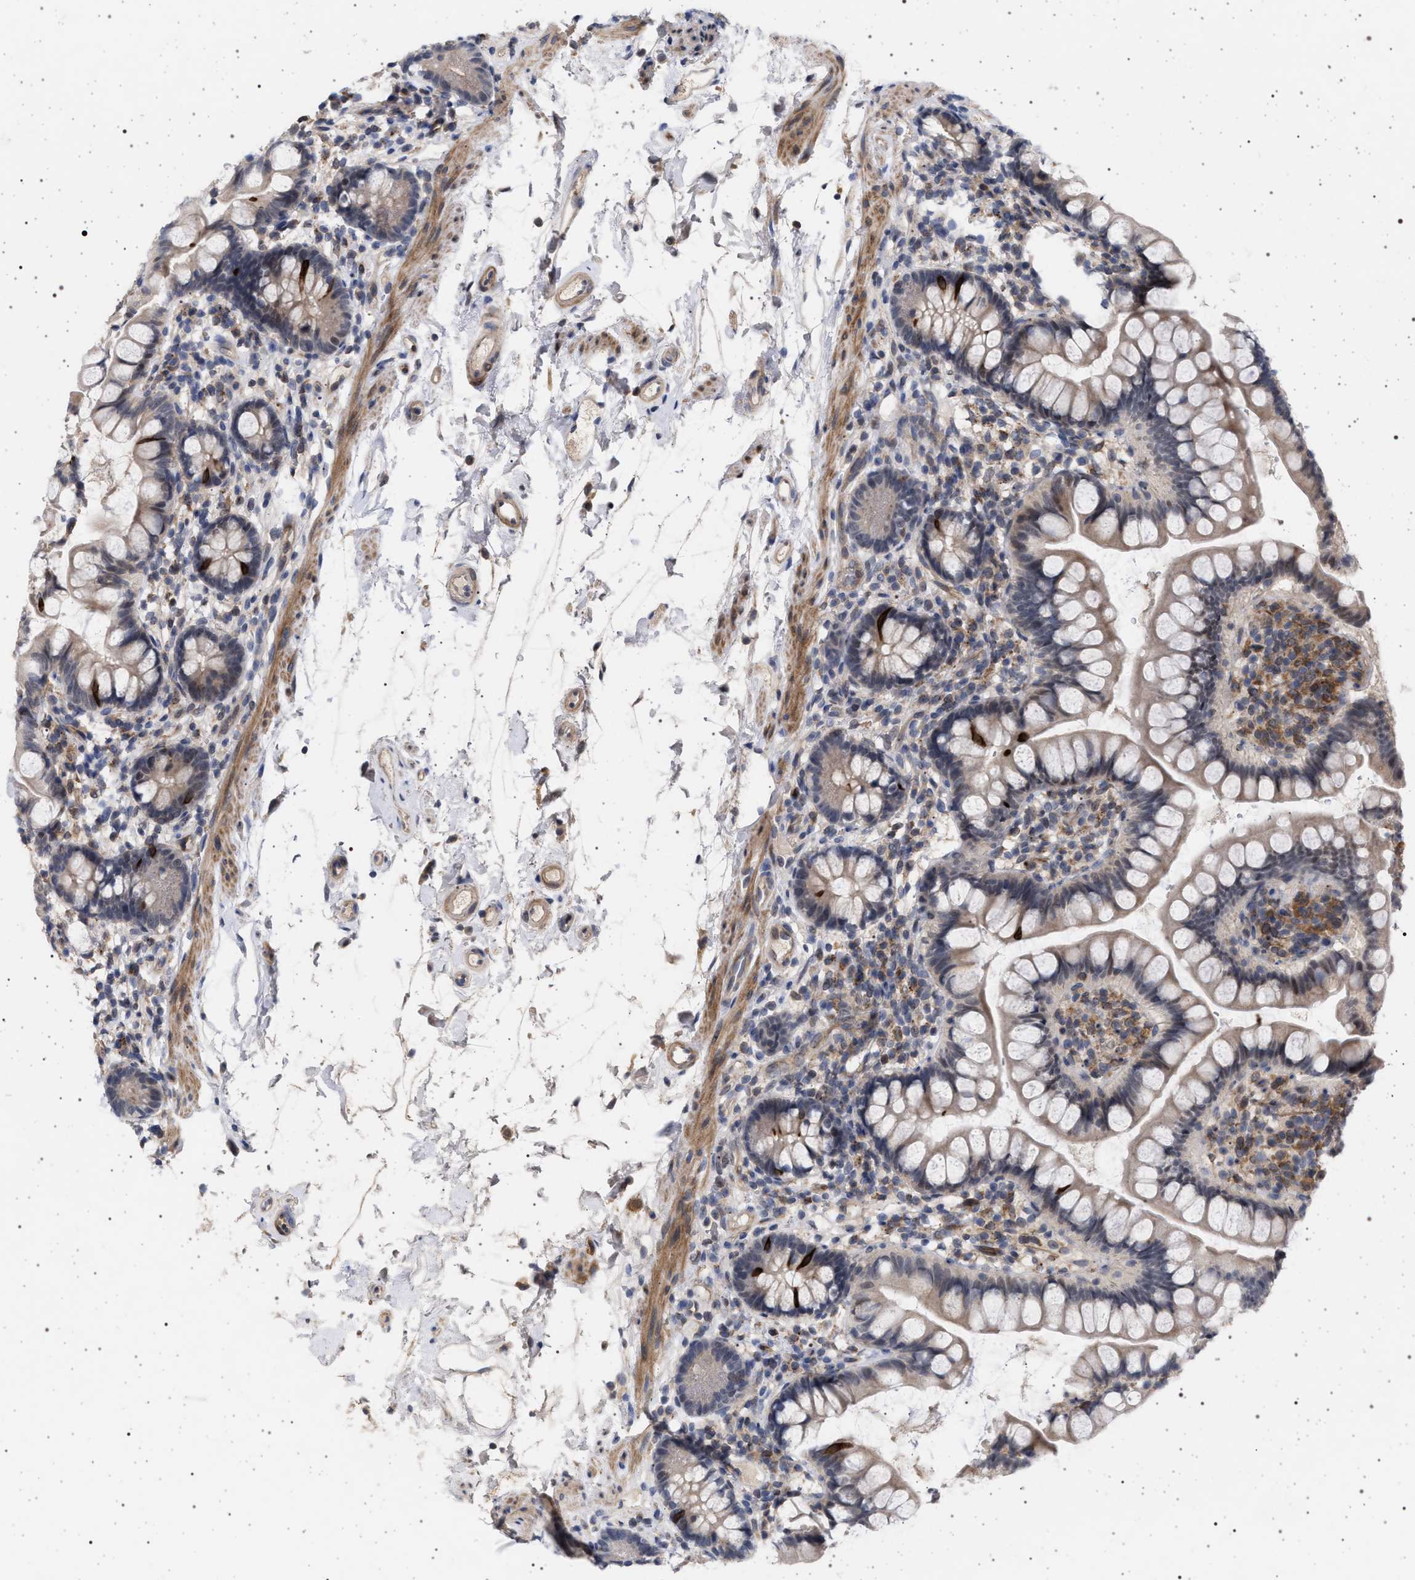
{"staining": {"intensity": "weak", "quantity": "25%-75%", "location": "cytoplasmic/membranous"}, "tissue": "small intestine", "cell_type": "Glandular cells", "image_type": "normal", "snomed": [{"axis": "morphology", "description": "Normal tissue, NOS"}, {"axis": "topography", "description": "Small intestine"}], "caption": "The photomicrograph shows a brown stain indicating the presence of a protein in the cytoplasmic/membranous of glandular cells in small intestine. (Brightfield microscopy of DAB IHC at high magnification).", "gene": "RBM48", "patient": {"sex": "female", "age": 84}}